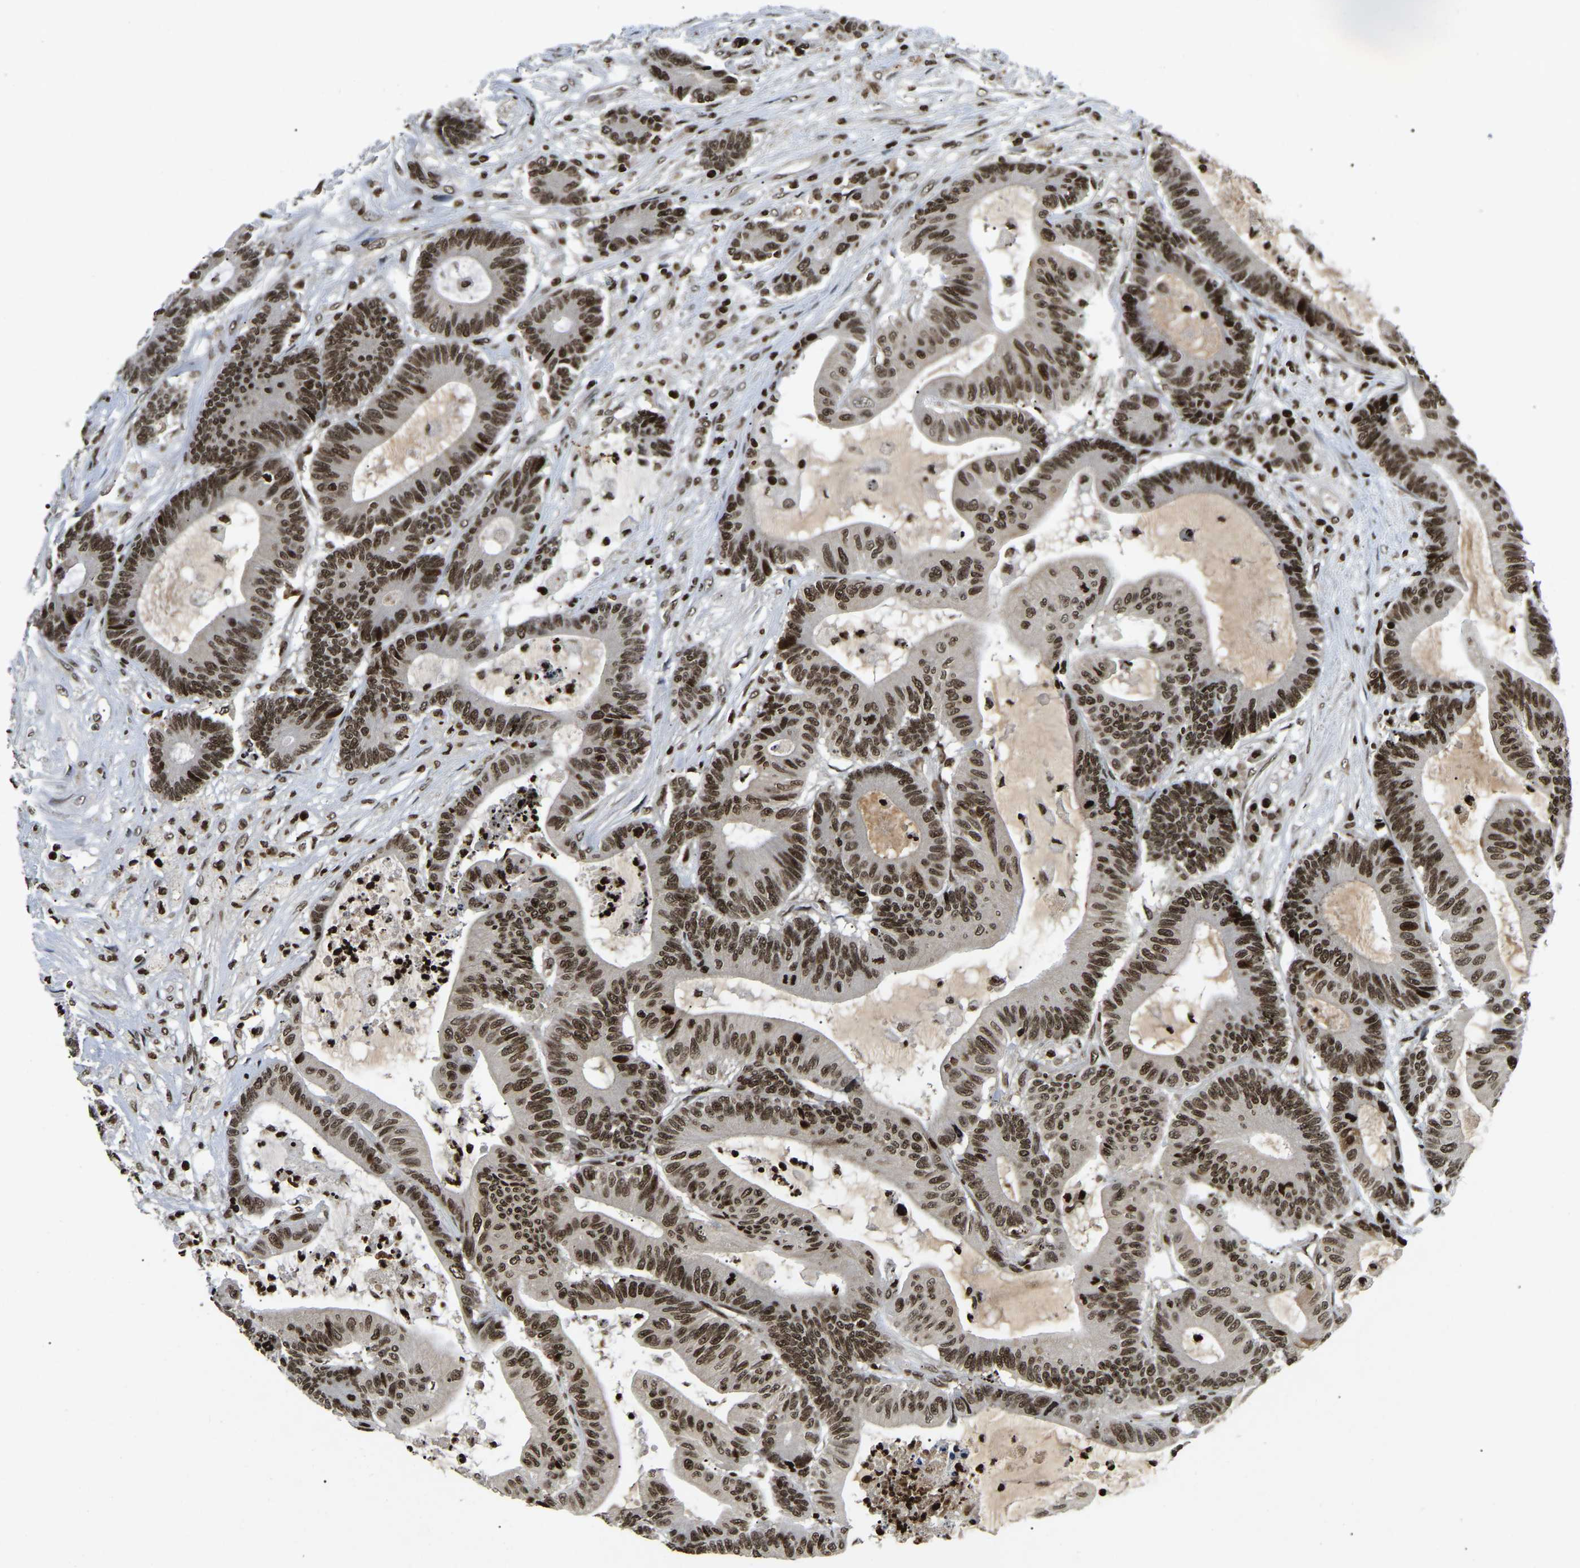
{"staining": {"intensity": "strong", "quantity": ">75%", "location": "nuclear"}, "tissue": "colorectal cancer", "cell_type": "Tumor cells", "image_type": "cancer", "snomed": [{"axis": "morphology", "description": "Adenocarcinoma, NOS"}, {"axis": "topography", "description": "Colon"}], "caption": "Immunohistochemistry (IHC) photomicrograph of human adenocarcinoma (colorectal) stained for a protein (brown), which displays high levels of strong nuclear staining in about >75% of tumor cells.", "gene": "LRRC61", "patient": {"sex": "female", "age": 84}}